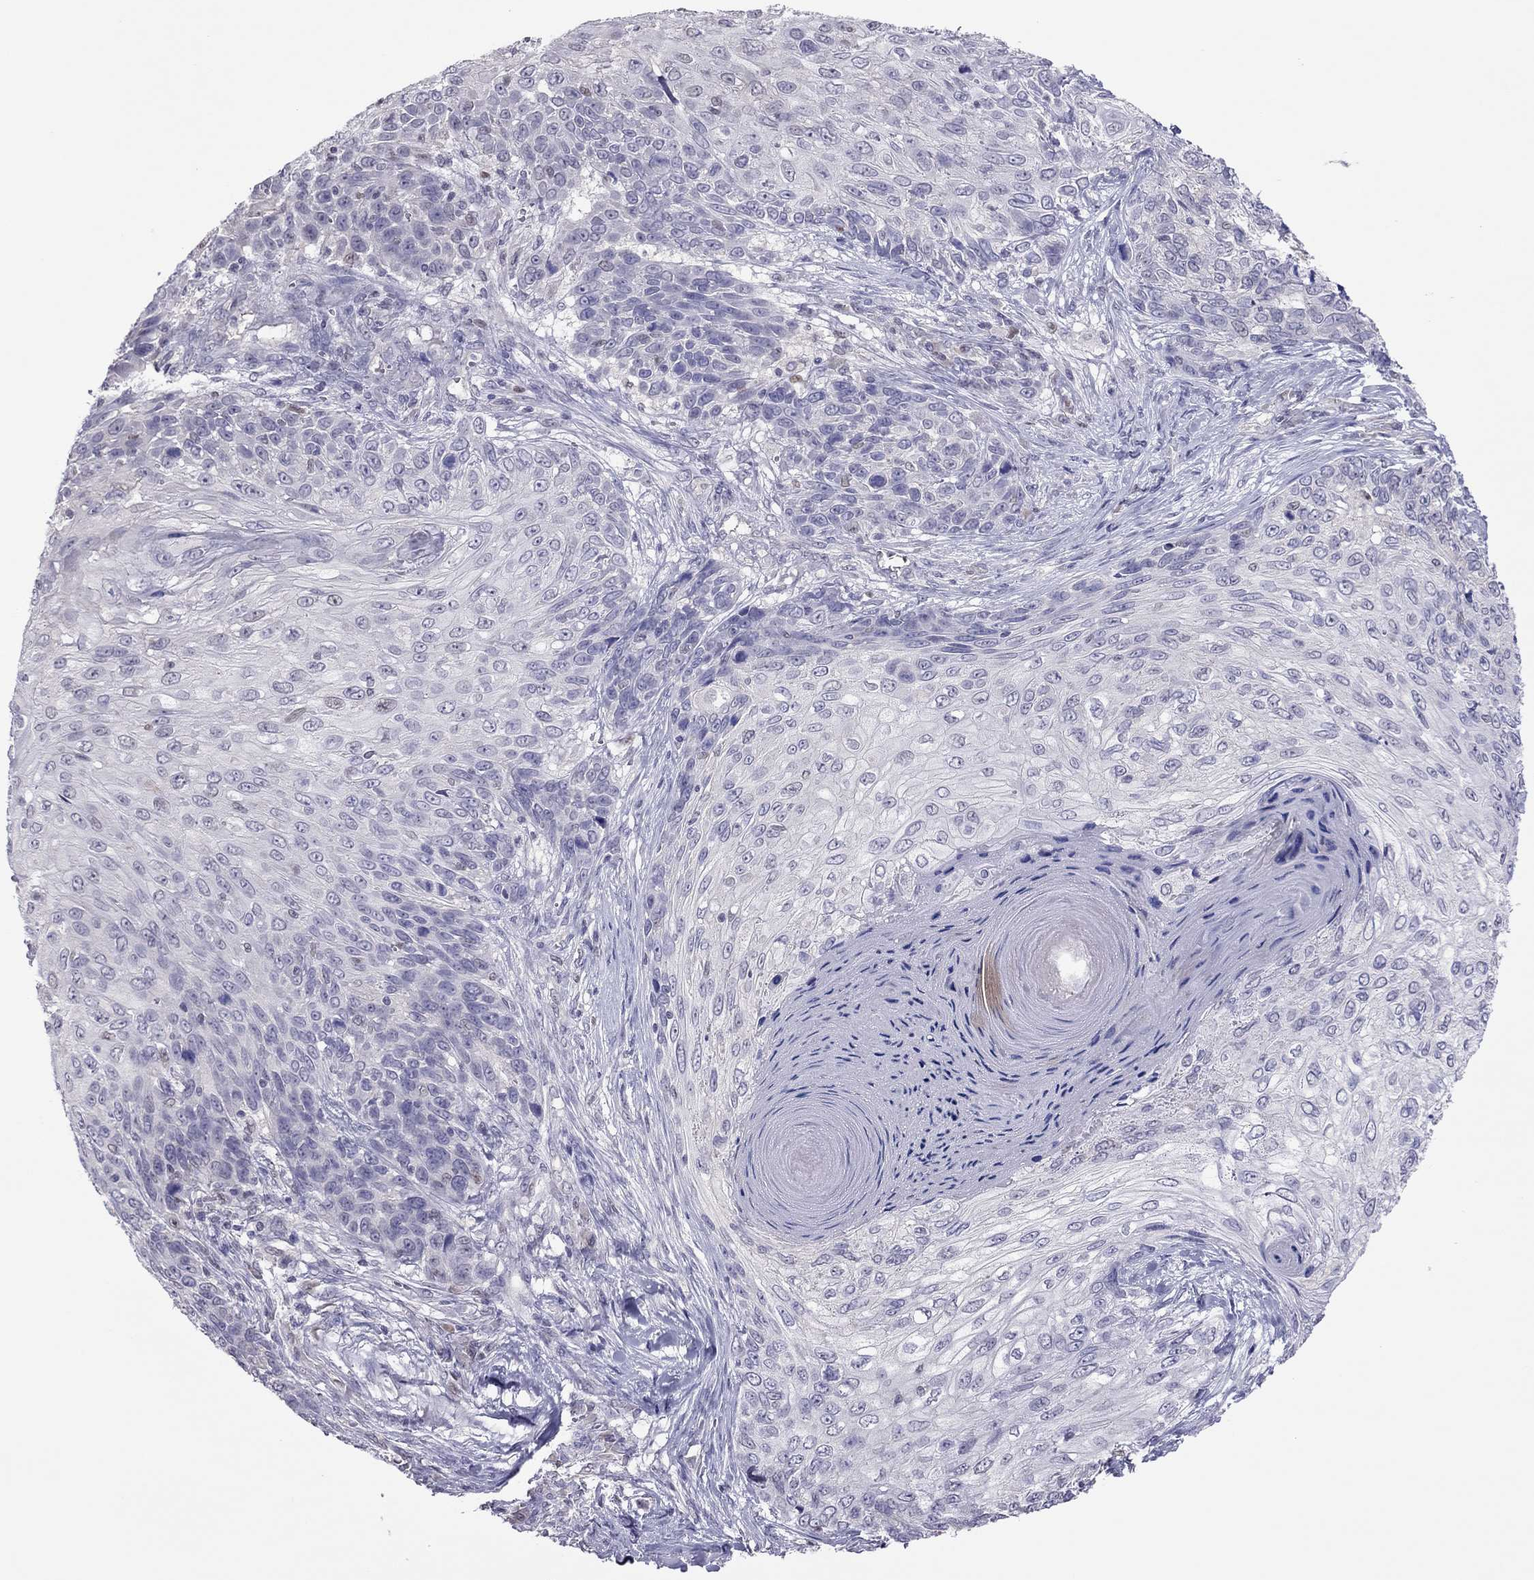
{"staining": {"intensity": "negative", "quantity": "none", "location": "none"}, "tissue": "skin cancer", "cell_type": "Tumor cells", "image_type": "cancer", "snomed": [{"axis": "morphology", "description": "Squamous cell carcinoma, NOS"}, {"axis": "topography", "description": "Skin"}], "caption": "This is an immunohistochemistry micrograph of human skin squamous cell carcinoma. There is no expression in tumor cells.", "gene": "SPINT3", "patient": {"sex": "male", "age": 92}}